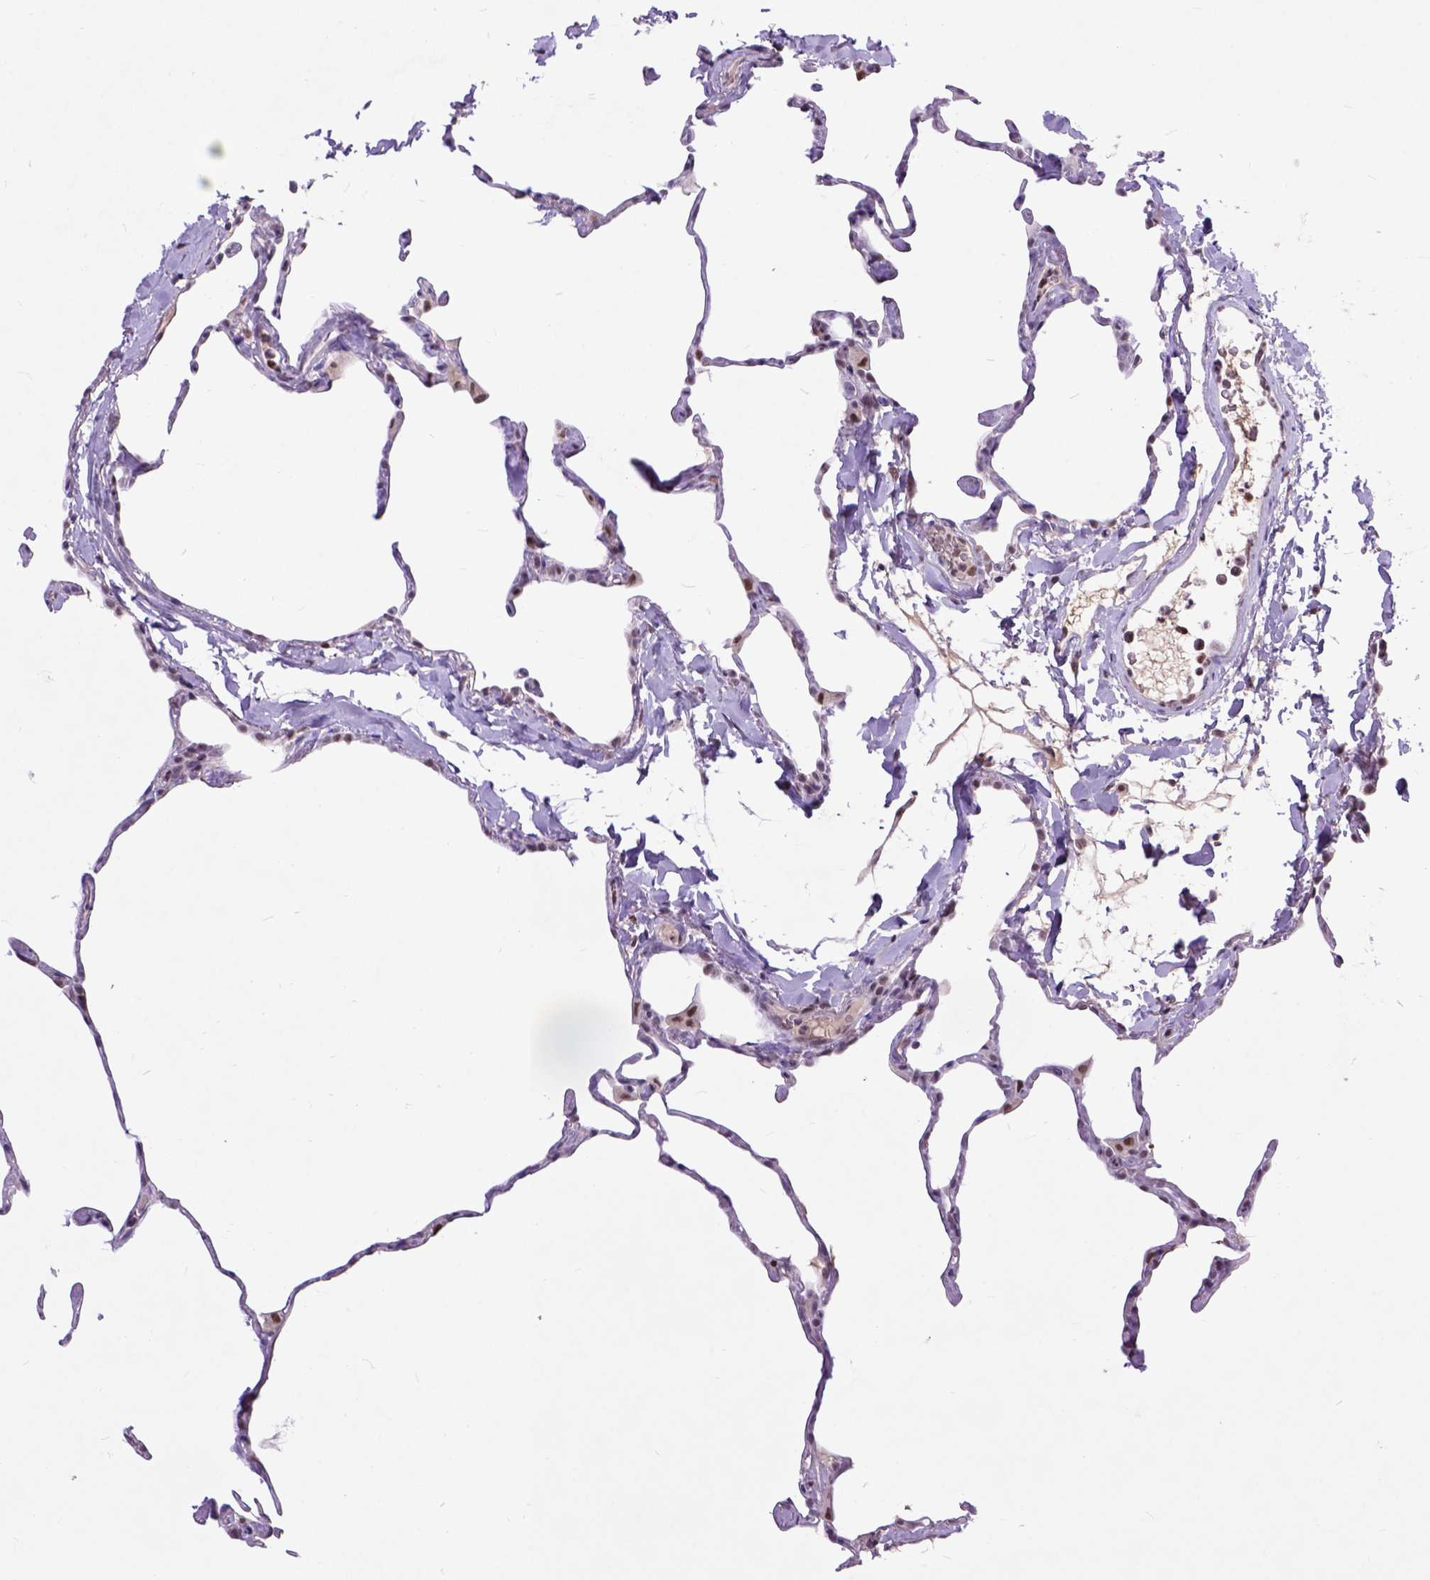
{"staining": {"intensity": "moderate", "quantity": ">75%", "location": "nuclear"}, "tissue": "lung", "cell_type": "Alveolar cells", "image_type": "normal", "snomed": [{"axis": "morphology", "description": "Normal tissue, NOS"}, {"axis": "topography", "description": "Lung"}], "caption": "This micrograph exhibits IHC staining of benign lung, with medium moderate nuclear positivity in about >75% of alveolar cells.", "gene": "RCC2", "patient": {"sex": "male", "age": 65}}